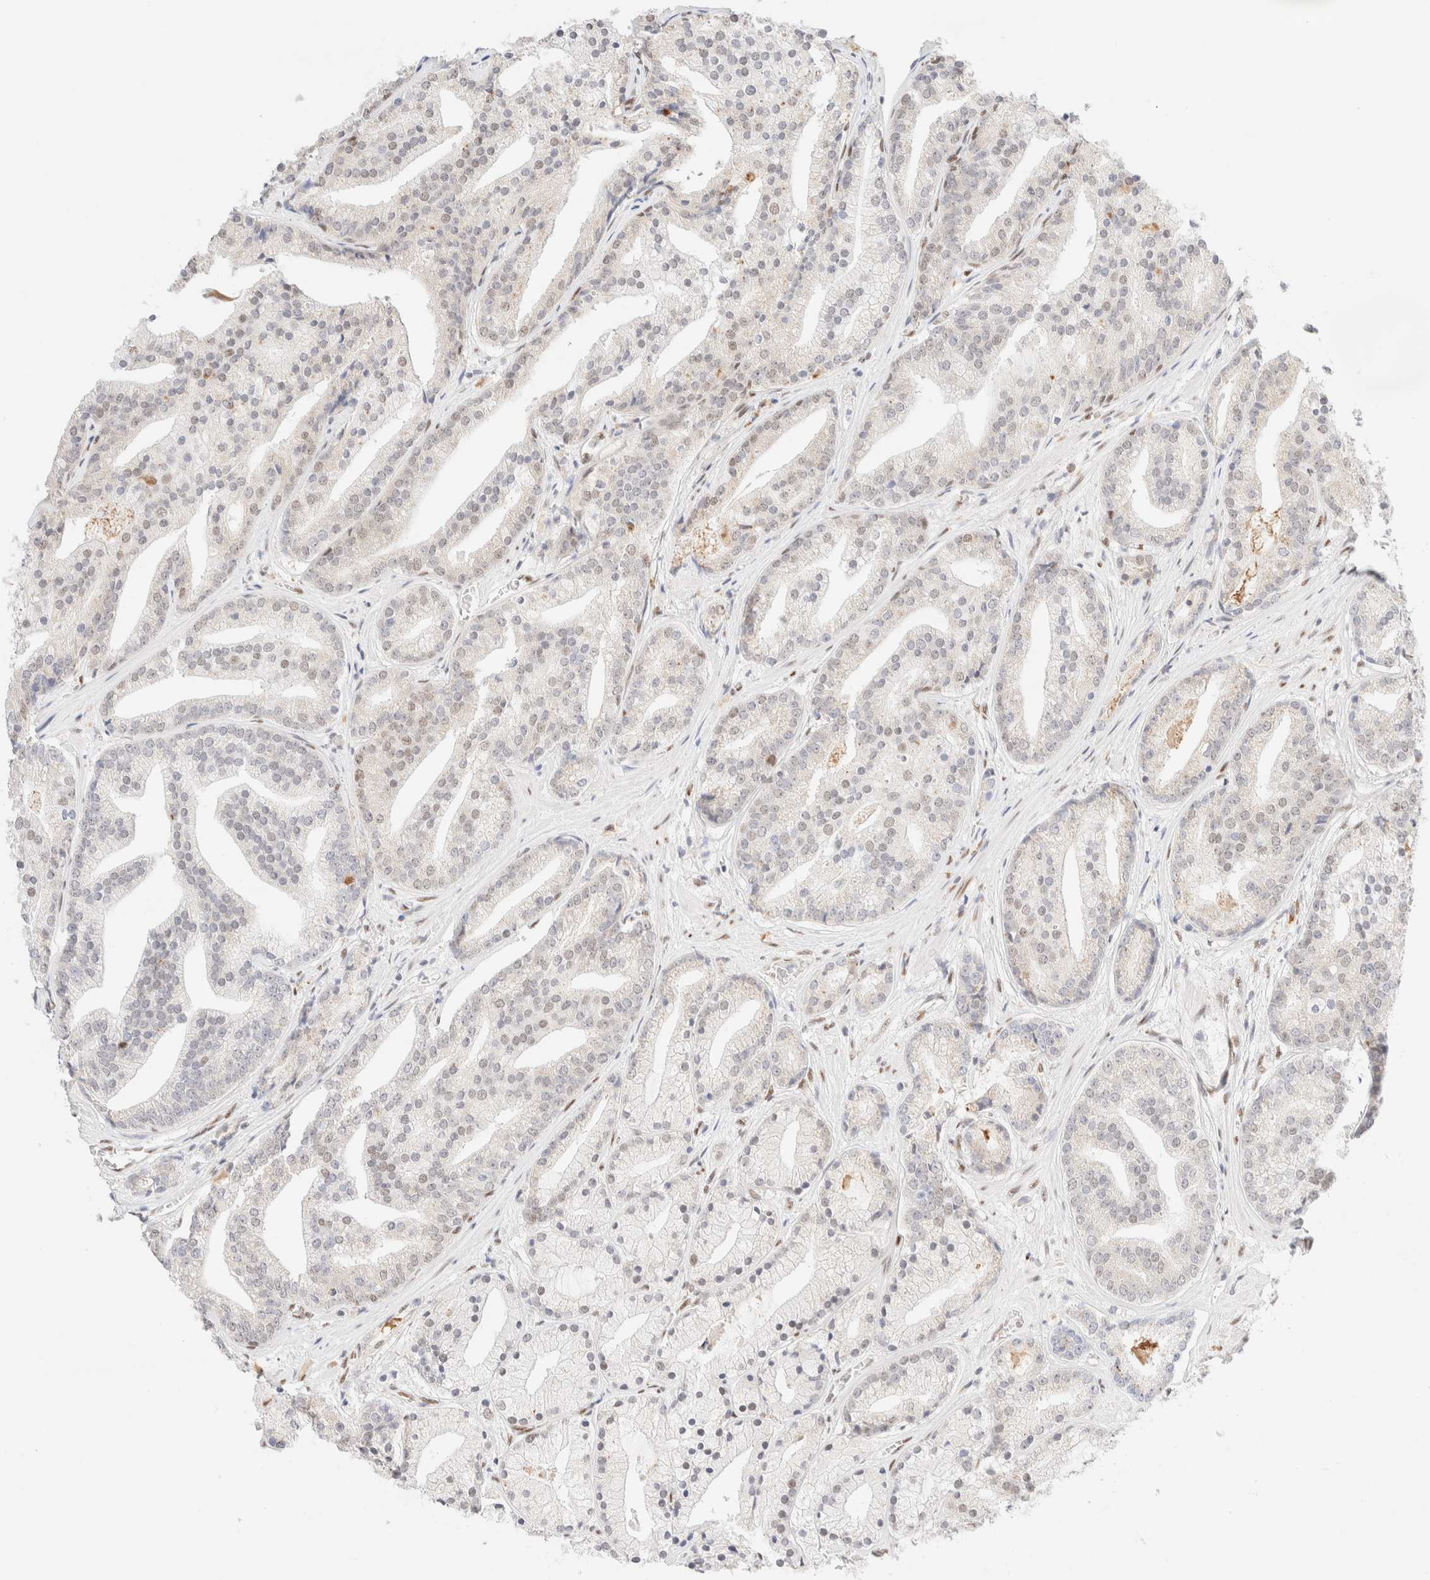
{"staining": {"intensity": "weak", "quantity": "<25%", "location": "nuclear"}, "tissue": "prostate cancer", "cell_type": "Tumor cells", "image_type": "cancer", "snomed": [{"axis": "morphology", "description": "Adenocarcinoma, Low grade"}, {"axis": "topography", "description": "Prostate"}], "caption": "Immunohistochemical staining of human prostate adenocarcinoma (low-grade) demonstrates no significant staining in tumor cells.", "gene": "CIC", "patient": {"sex": "male", "age": 67}}